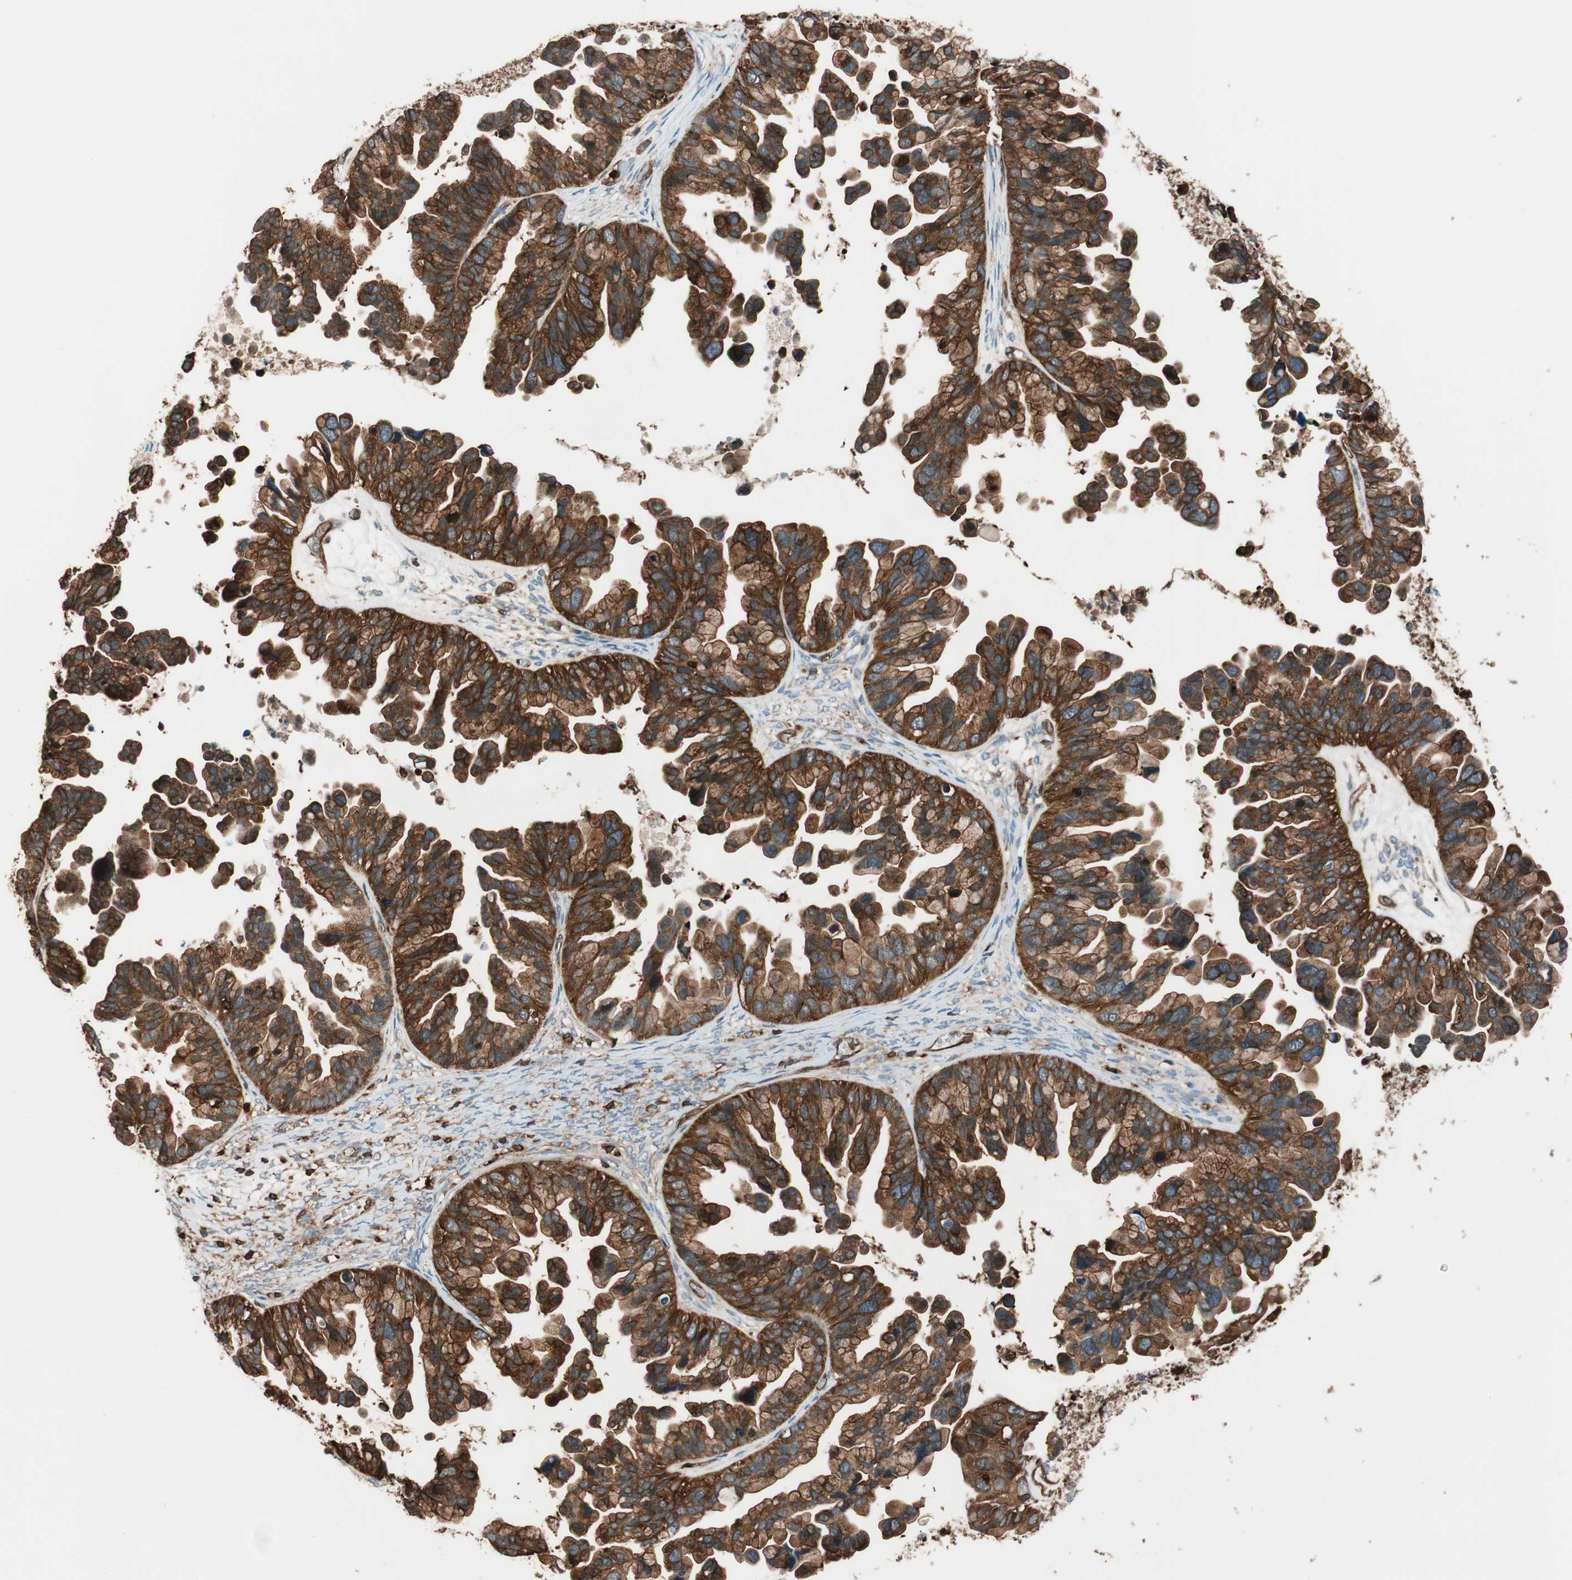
{"staining": {"intensity": "strong", "quantity": ">75%", "location": "cytoplasmic/membranous"}, "tissue": "ovarian cancer", "cell_type": "Tumor cells", "image_type": "cancer", "snomed": [{"axis": "morphology", "description": "Cystadenocarcinoma, serous, NOS"}, {"axis": "topography", "description": "Ovary"}], "caption": "High-magnification brightfield microscopy of ovarian cancer stained with DAB (brown) and counterstained with hematoxylin (blue). tumor cells exhibit strong cytoplasmic/membranous positivity is seen in about>75% of cells.", "gene": "VASP", "patient": {"sex": "female", "age": 56}}